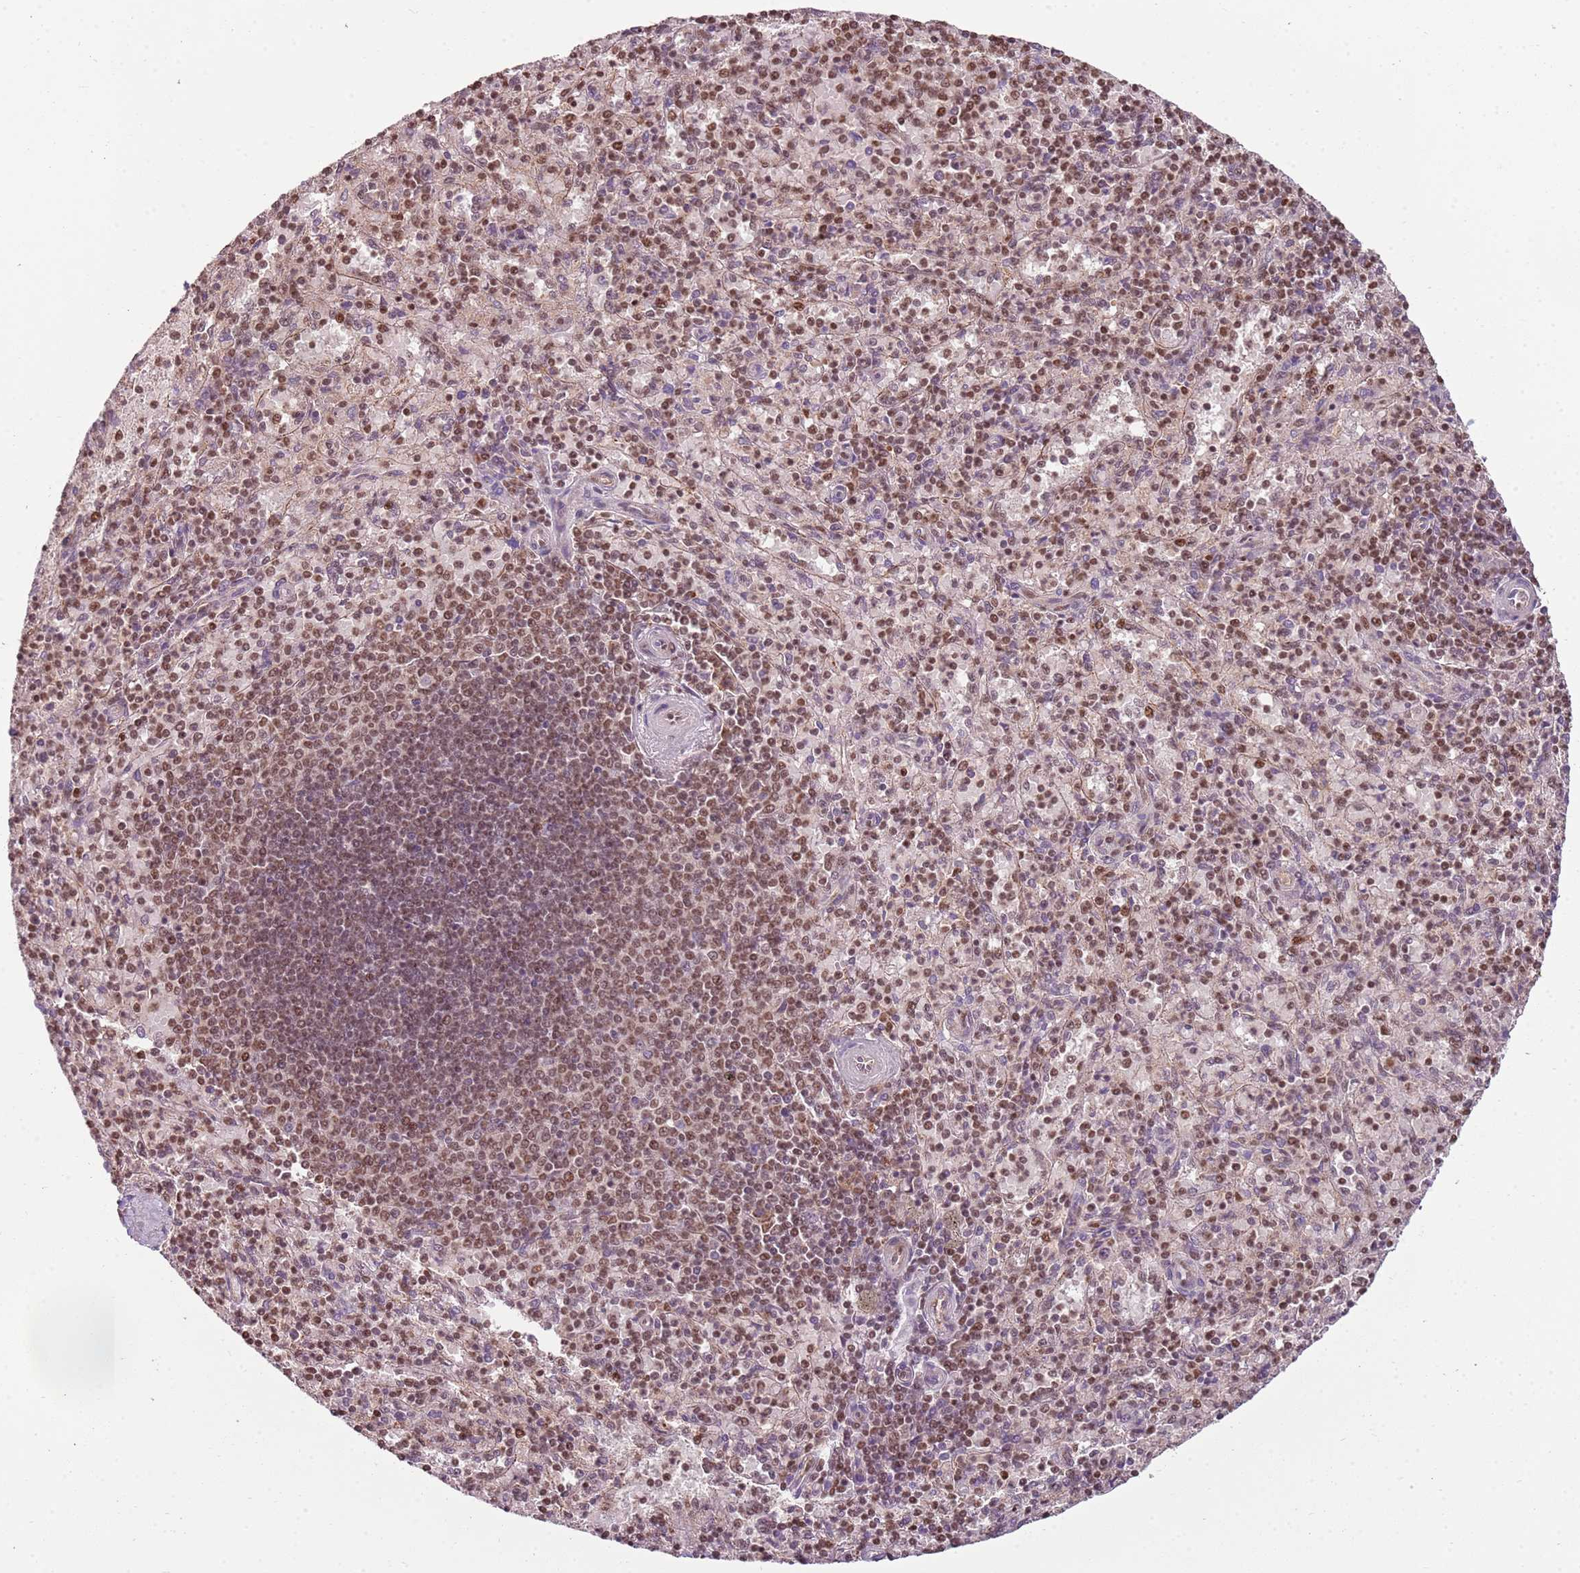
{"staining": {"intensity": "moderate", "quantity": ">75%", "location": "nuclear"}, "tissue": "spleen", "cell_type": "Cells in red pulp", "image_type": "normal", "snomed": [{"axis": "morphology", "description": "Normal tissue, NOS"}, {"axis": "topography", "description": "Spleen"}], "caption": "Protein analysis of normal spleen demonstrates moderate nuclear staining in approximately >75% of cells in red pulp.", "gene": "ZBTB12", "patient": {"sex": "male", "age": 82}}